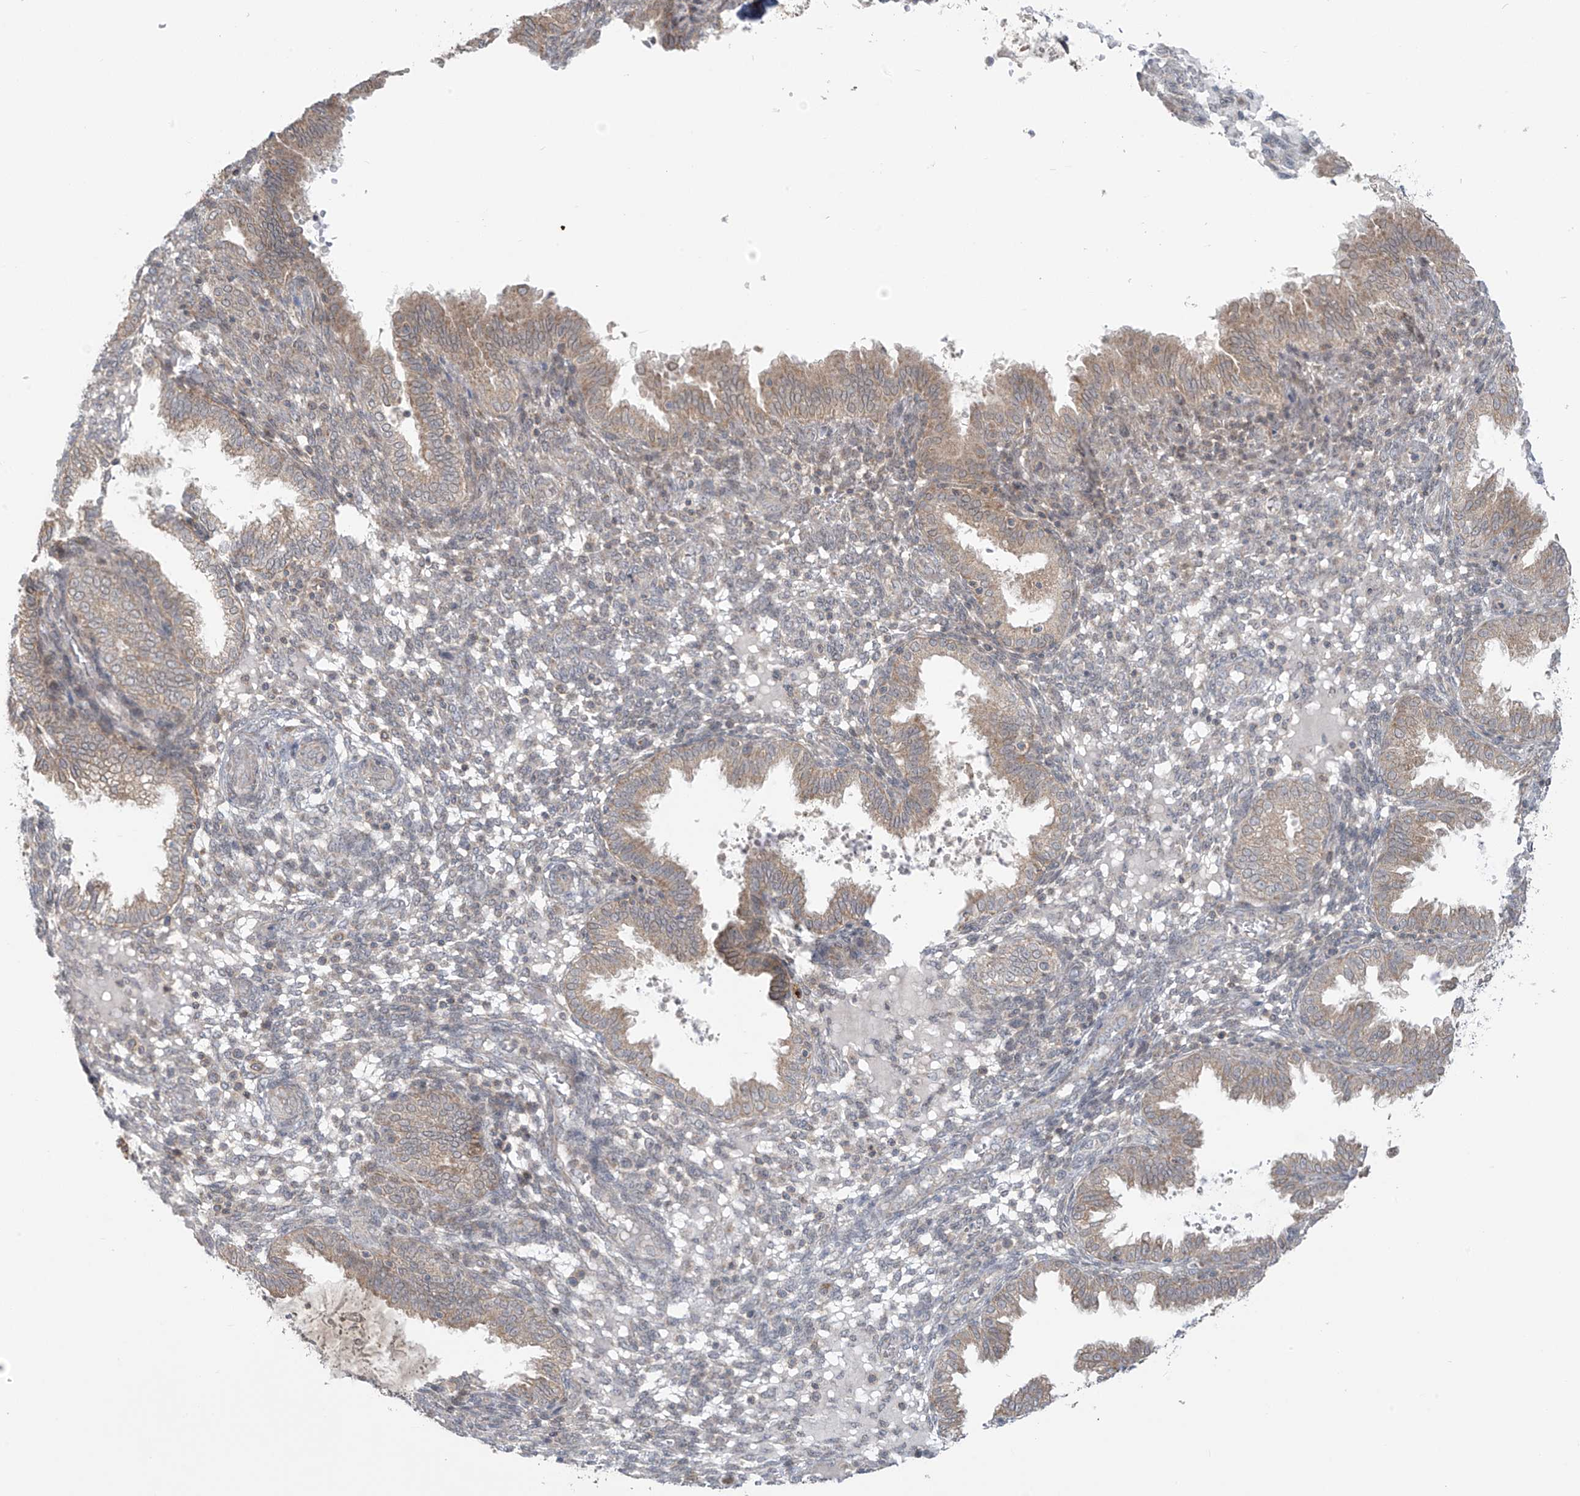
{"staining": {"intensity": "negative", "quantity": "none", "location": "none"}, "tissue": "endometrium", "cell_type": "Cells in endometrial stroma", "image_type": "normal", "snomed": [{"axis": "morphology", "description": "Normal tissue, NOS"}, {"axis": "topography", "description": "Endometrium"}], "caption": "IHC of unremarkable human endometrium displays no positivity in cells in endometrial stroma. (Immunohistochemistry, brightfield microscopy, high magnification).", "gene": "HDDC2", "patient": {"sex": "female", "age": 33}}